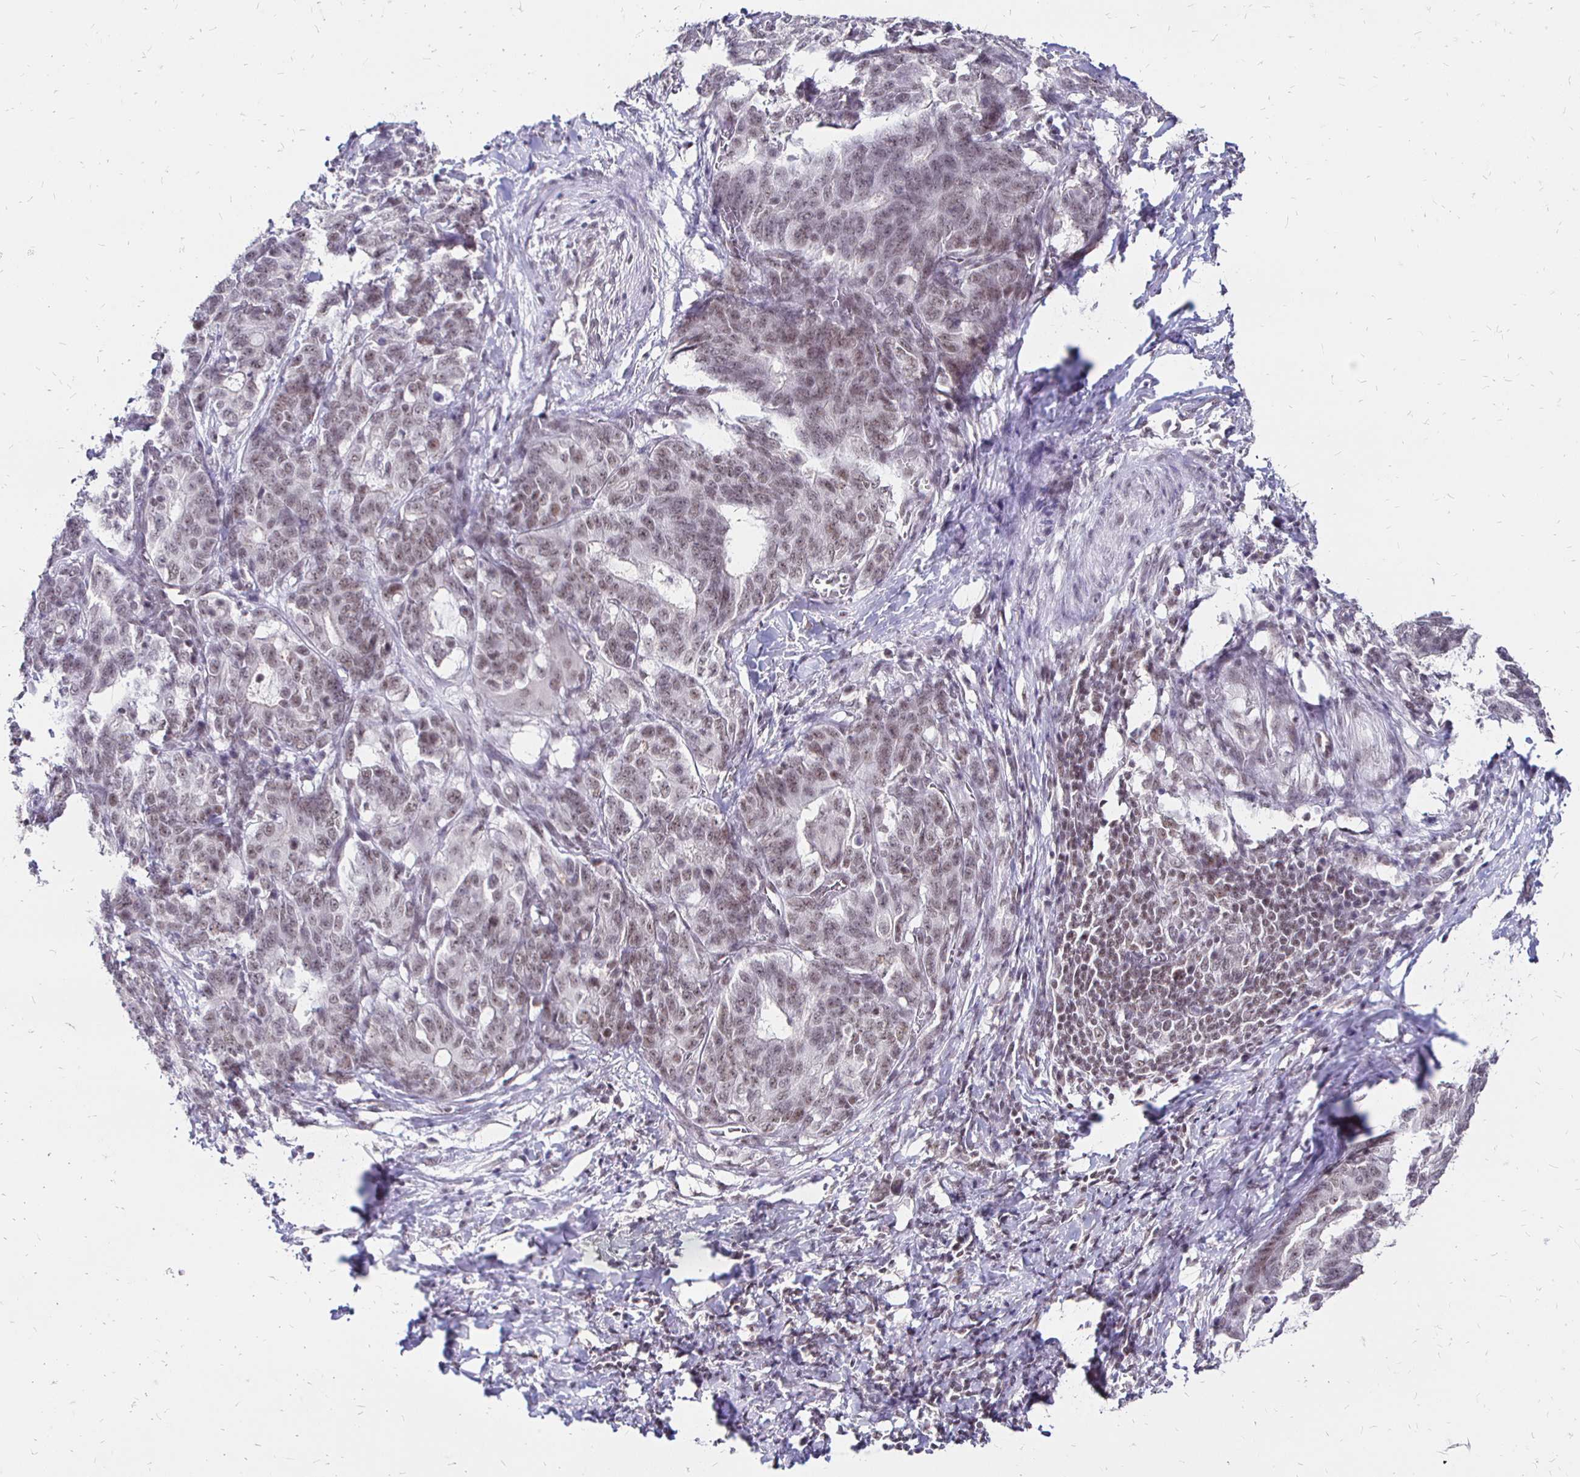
{"staining": {"intensity": "weak", "quantity": ">75%", "location": "nuclear"}, "tissue": "stomach cancer", "cell_type": "Tumor cells", "image_type": "cancer", "snomed": [{"axis": "morphology", "description": "Normal tissue, NOS"}, {"axis": "morphology", "description": "Adenocarcinoma, NOS"}, {"axis": "topography", "description": "Stomach"}], "caption": "Approximately >75% of tumor cells in stomach cancer (adenocarcinoma) exhibit weak nuclear protein staining as visualized by brown immunohistochemical staining.", "gene": "SIN3A", "patient": {"sex": "female", "age": 64}}